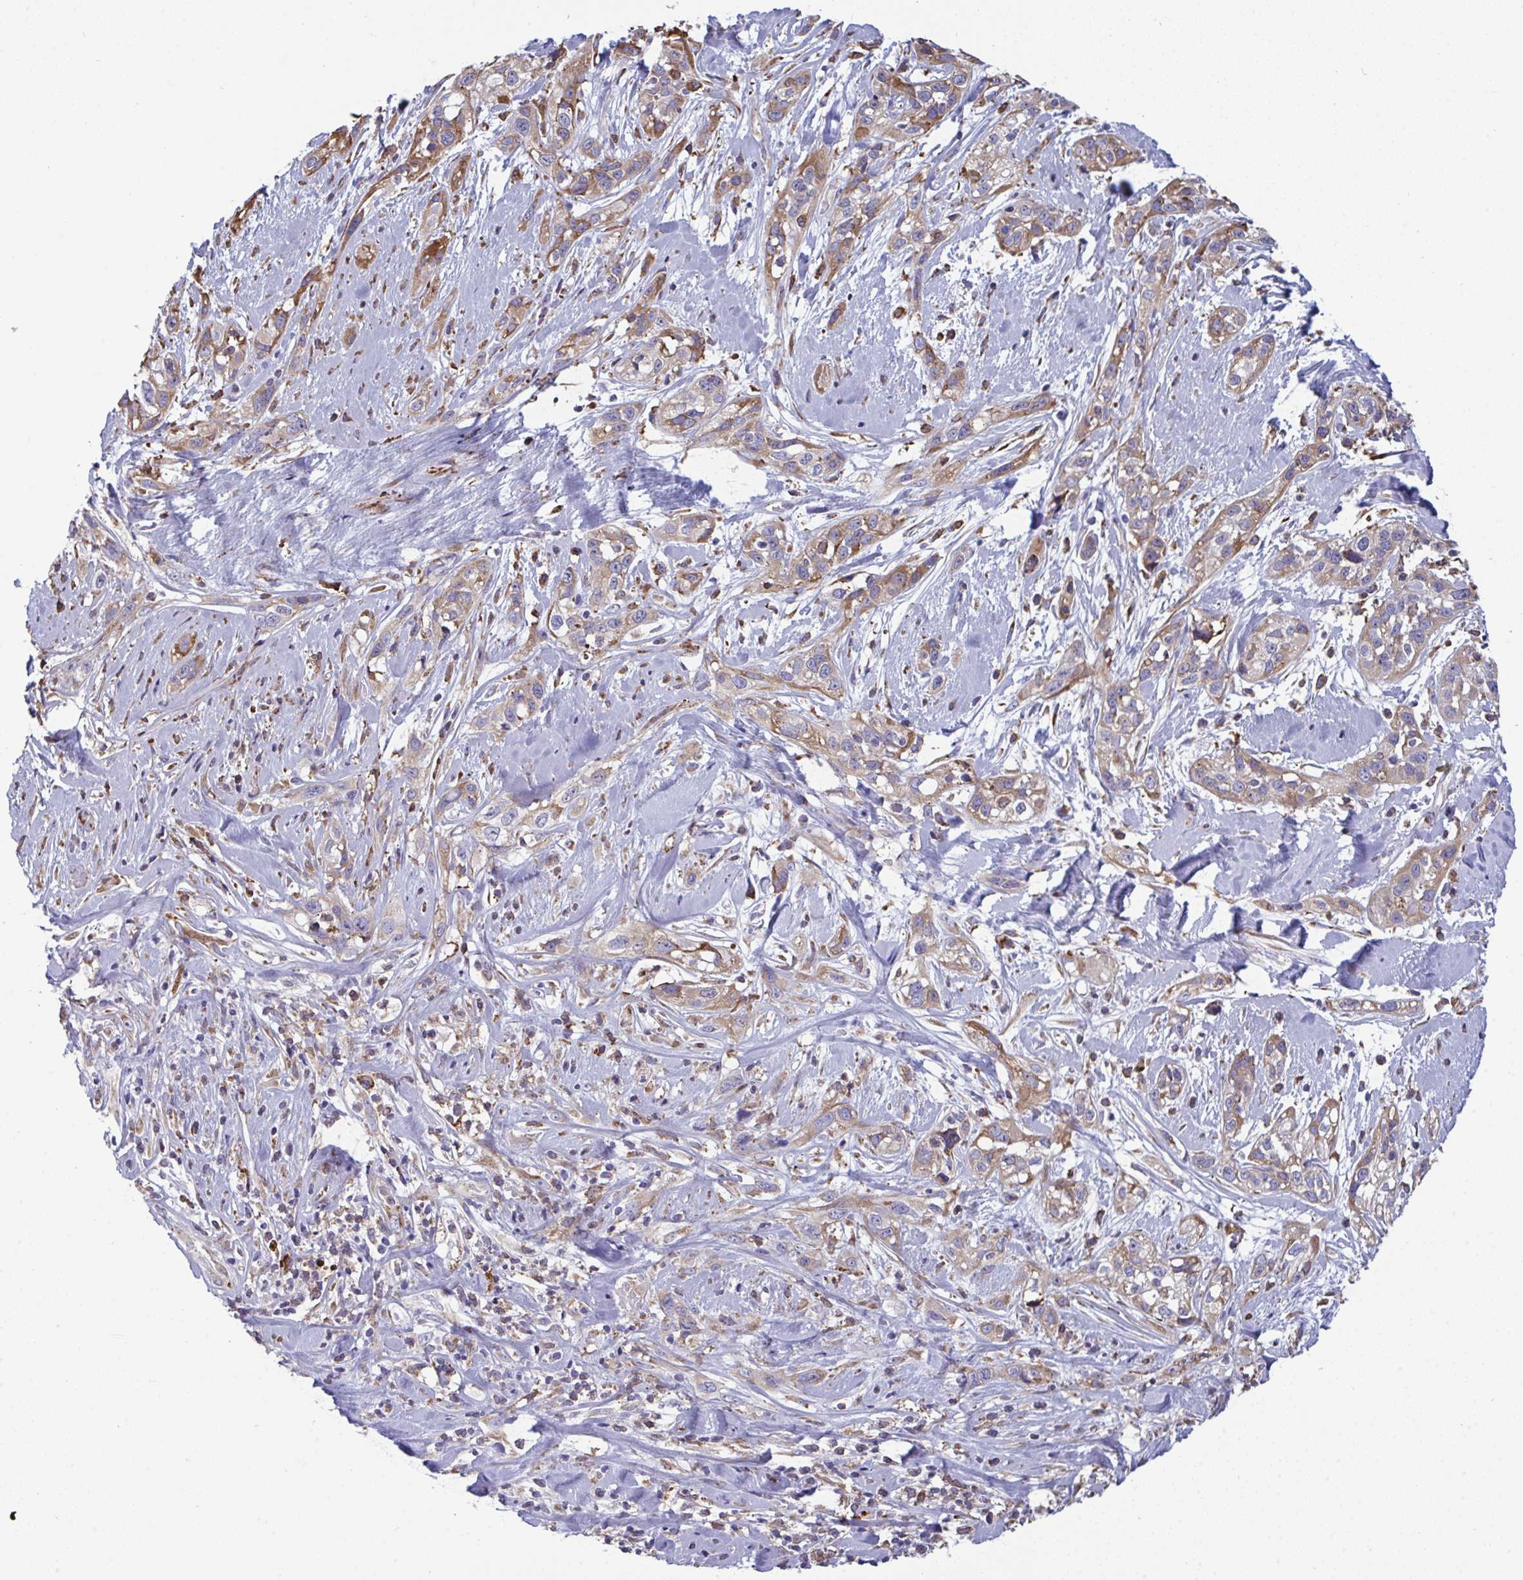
{"staining": {"intensity": "weak", "quantity": "25%-75%", "location": "cytoplasmic/membranous"}, "tissue": "skin cancer", "cell_type": "Tumor cells", "image_type": "cancer", "snomed": [{"axis": "morphology", "description": "Squamous cell carcinoma, NOS"}, {"axis": "topography", "description": "Skin"}], "caption": "A low amount of weak cytoplasmic/membranous staining is identified in about 25%-75% of tumor cells in skin squamous cell carcinoma tissue.", "gene": "MYMK", "patient": {"sex": "male", "age": 82}}